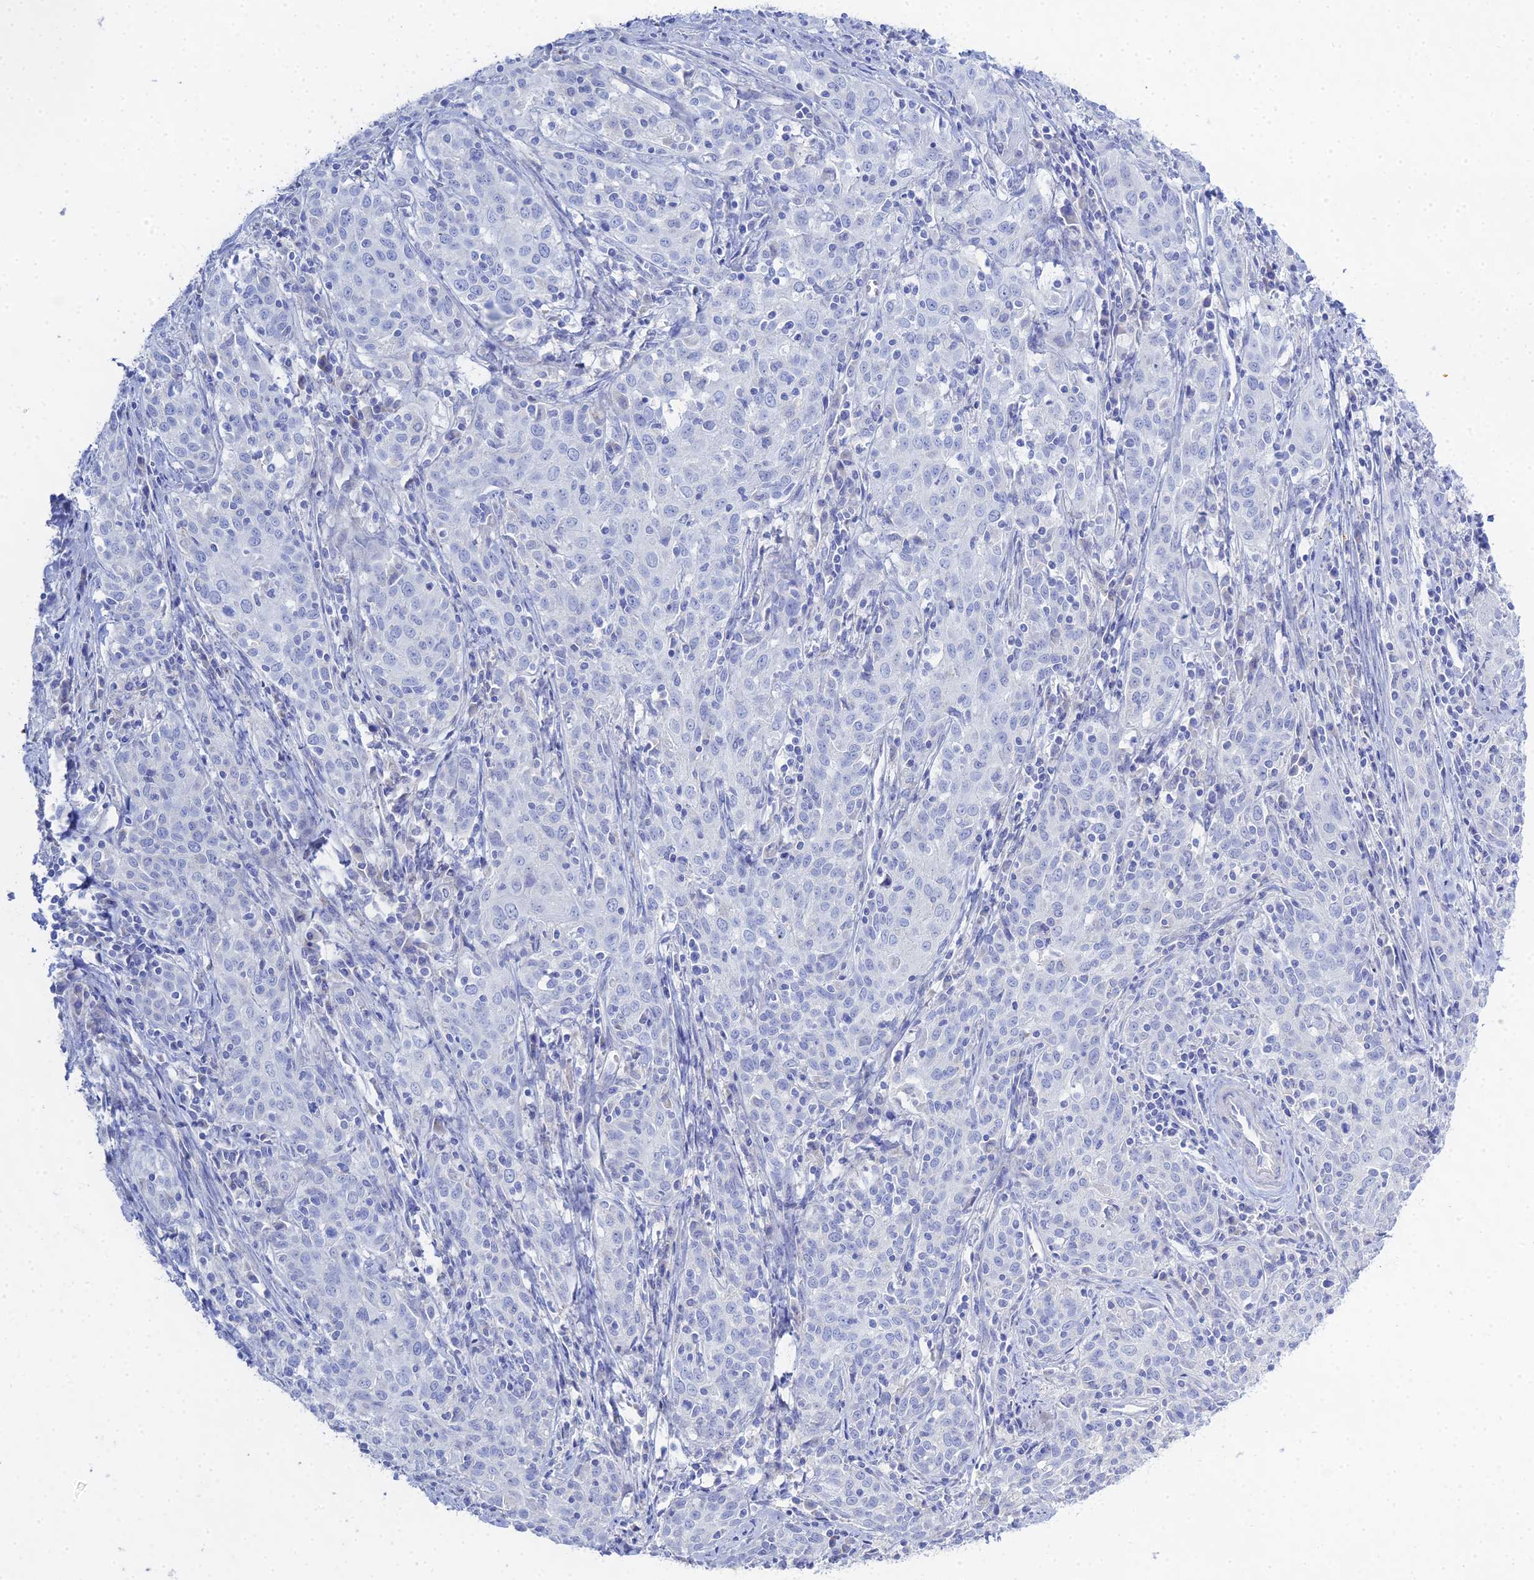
{"staining": {"intensity": "negative", "quantity": "none", "location": "none"}, "tissue": "cervical cancer", "cell_type": "Tumor cells", "image_type": "cancer", "snomed": [{"axis": "morphology", "description": "Squamous cell carcinoma, NOS"}, {"axis": "topography", "description": "Cervix"}], "caption": "DAB immunohistochemical staining of human cervical squamous cell carcinoma exhibits no significant staining in tumor cells.", "gene": "DHX34", "patient": {"sex": "female", "age": 57}}